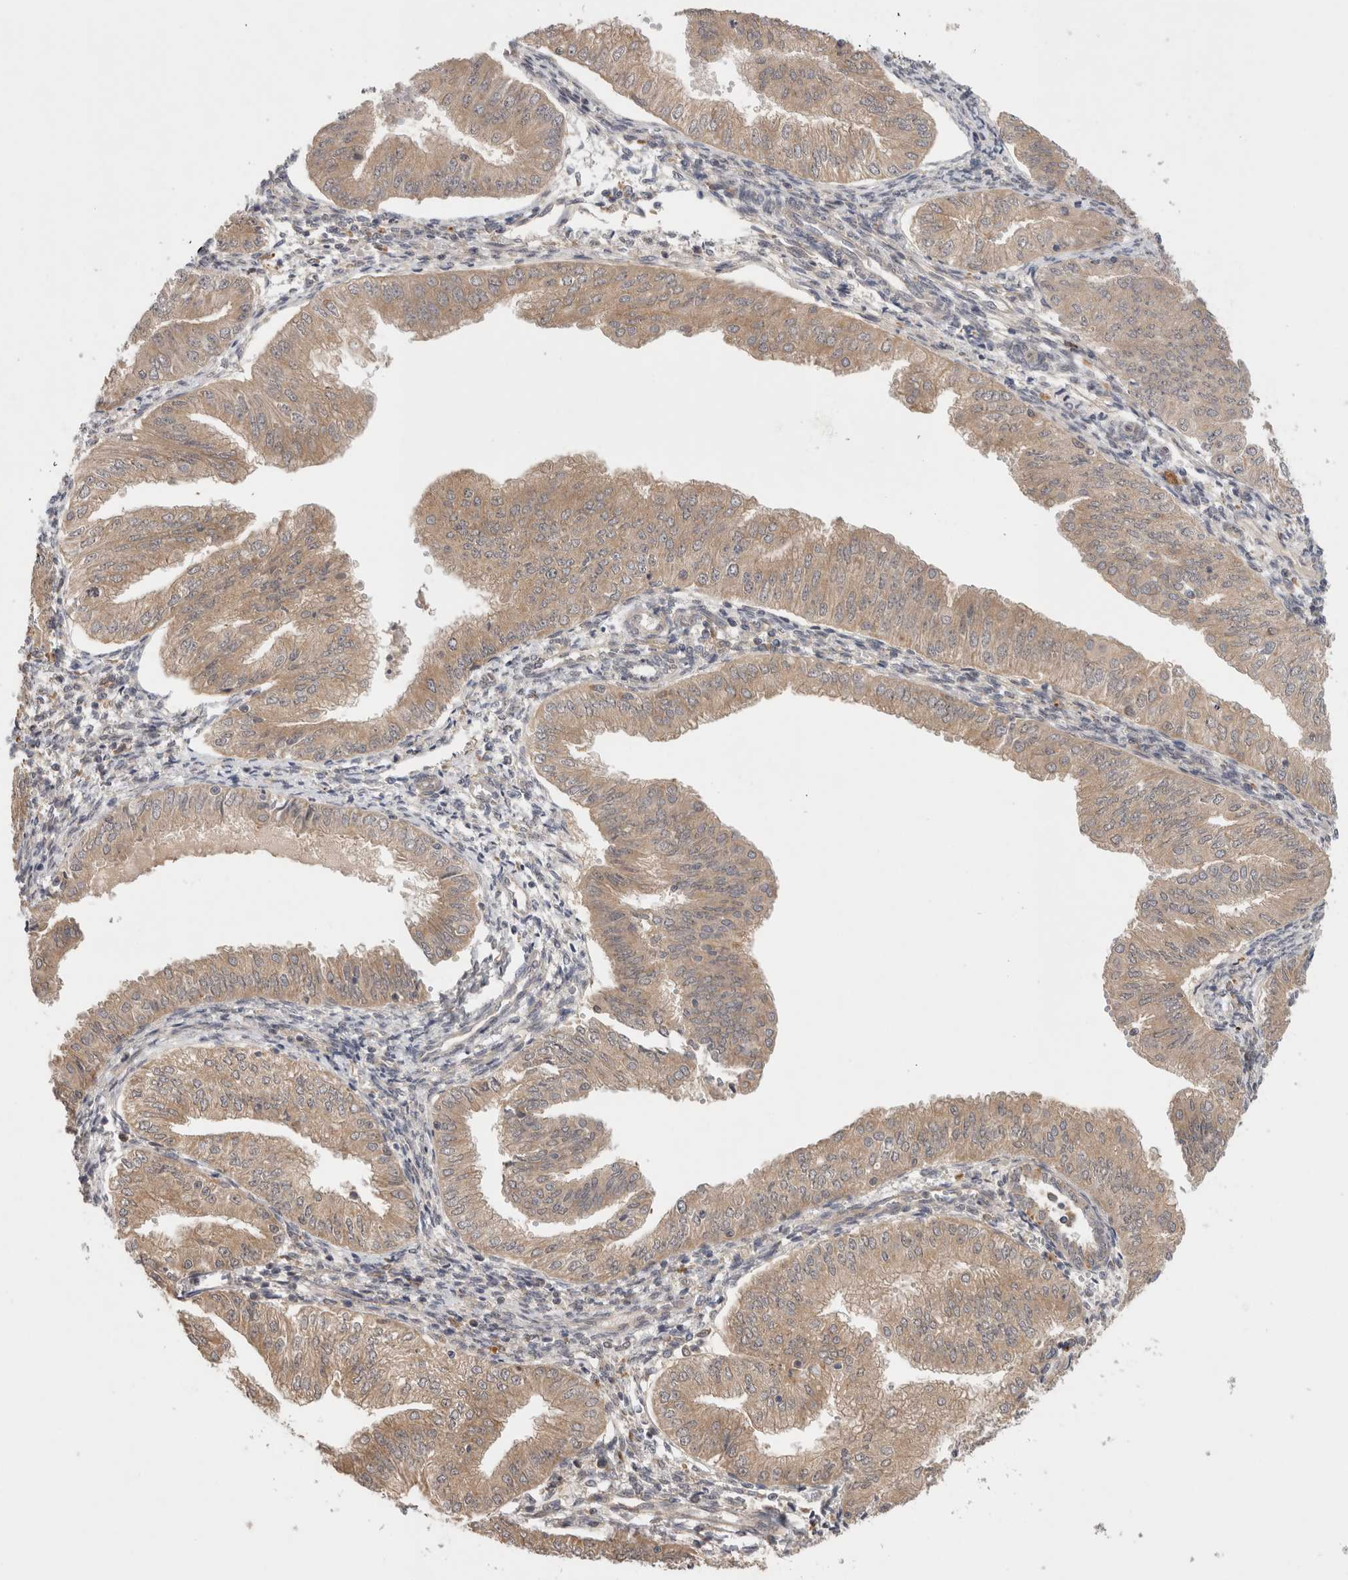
{"staining": {"intensity": "weak", "quantity": ">75%", "location": "cytoplasmic/membranous"}, "tissue": "endometrial cancer", "cell_type": "Tumor cells", "image_type": "cancer", "snomed": [{"axis": "morphology", "description": "Normal tissue, NOS"}, {"axis": "morphology", "description": "Adenocarcinoma, NOS"}, {"axis": "topography", "description": "Endometrium"}], "caption": "Immunohistochemical staining of human adenocarcinoma (endometrial) shows low levels of weak cytoplasmic/membranous protein positivity in about >75% of tumor cells.", "gene": "SGK1", "patient": {"sex": "female", "age": 53}}